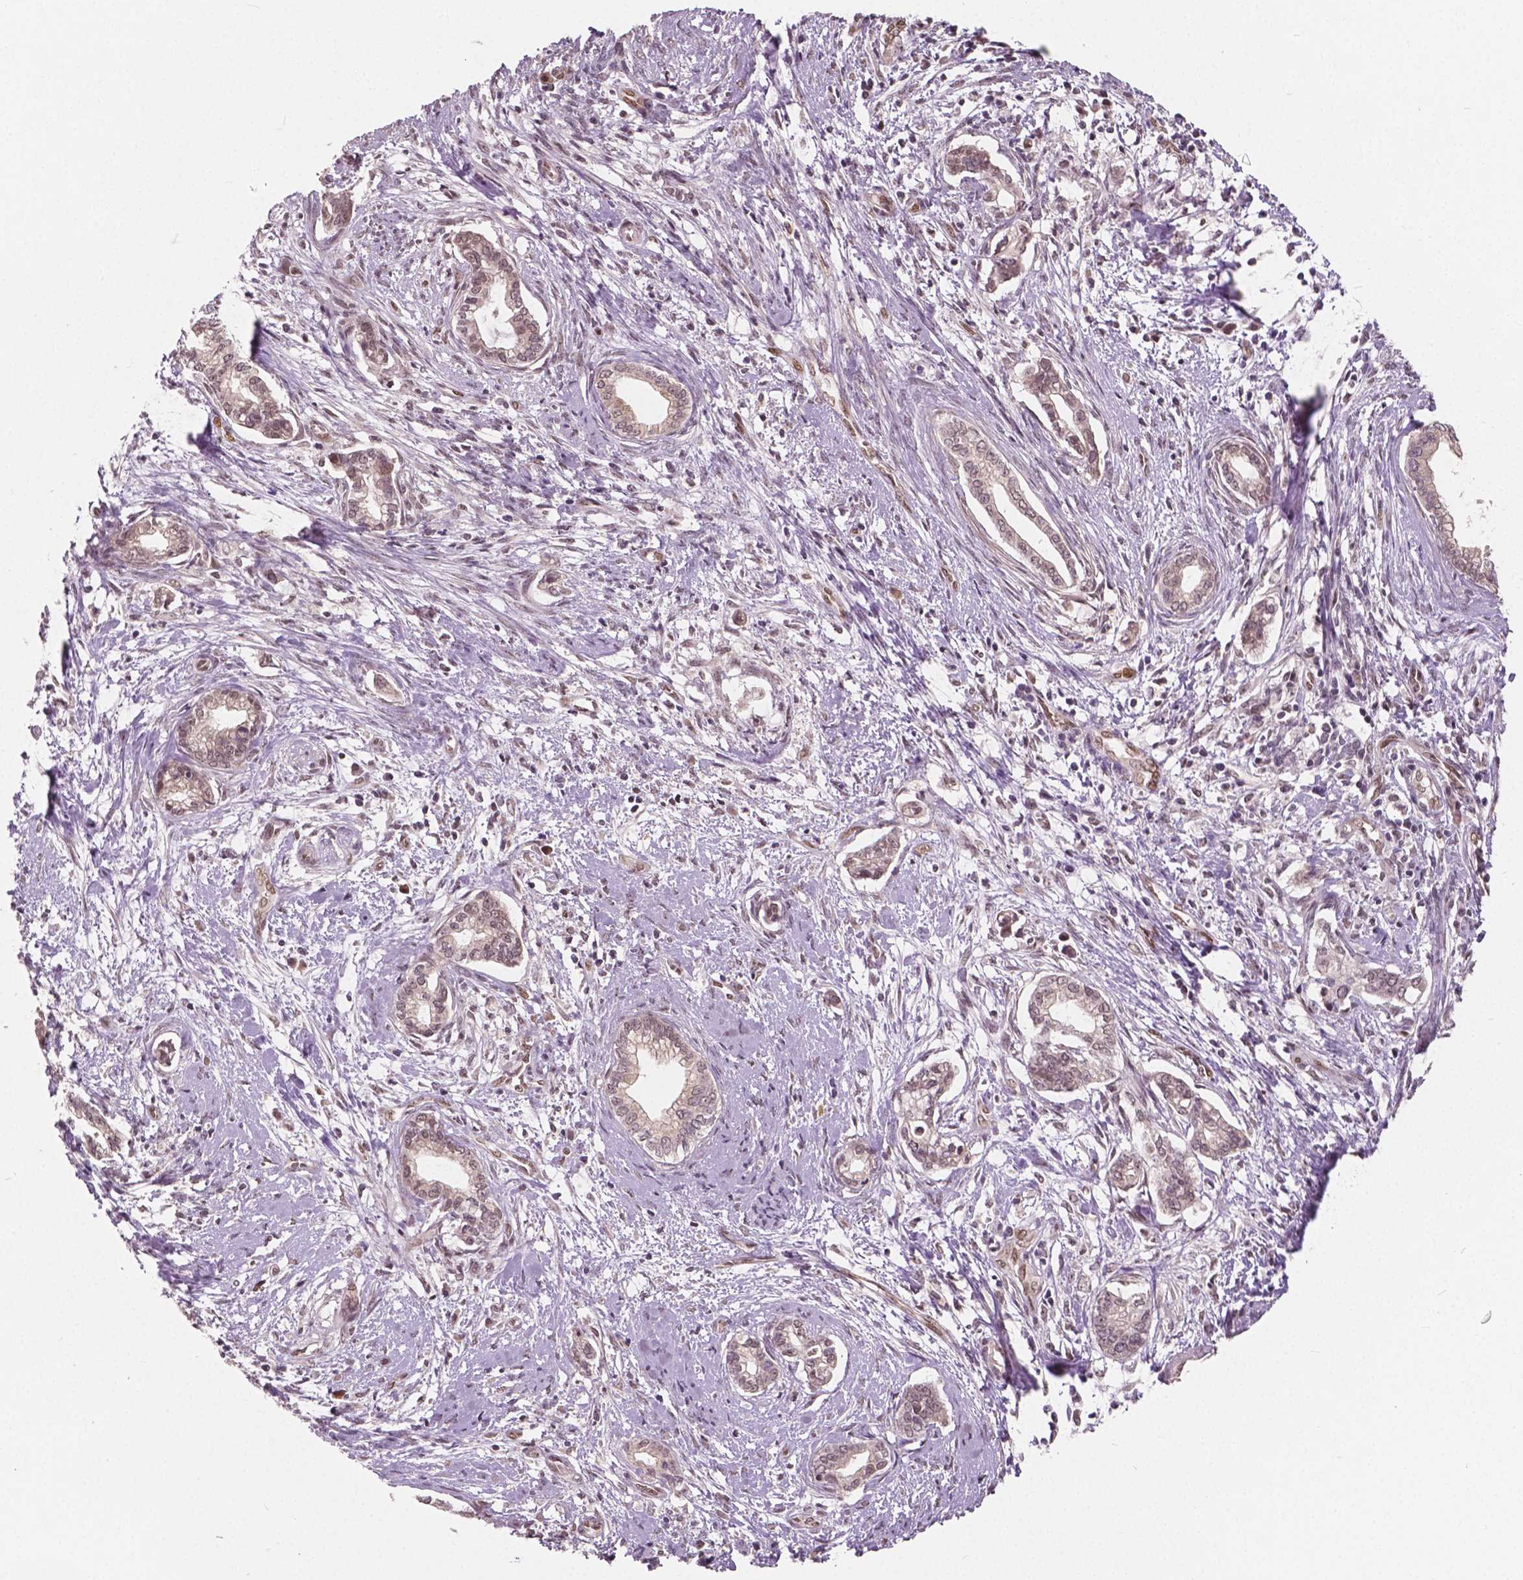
{"staining": {"intensity": "negative", "quantity": "none", "location": "none"}, "tissue": "cervical cancer", "cell_type": "Tumor cells", "image_type": "cancer", "snomed": [{"axis": "morphology", "description": "Adenocarcinoma, NOS"}, {"axis": "topography", "description": "Cervix"}], "caption": "IHC of human adenocarcinoma (cervical) displays no expression in tumor cells.", "gene": "HMBOX1", "patient": {"sex": "female", "age": 62}}